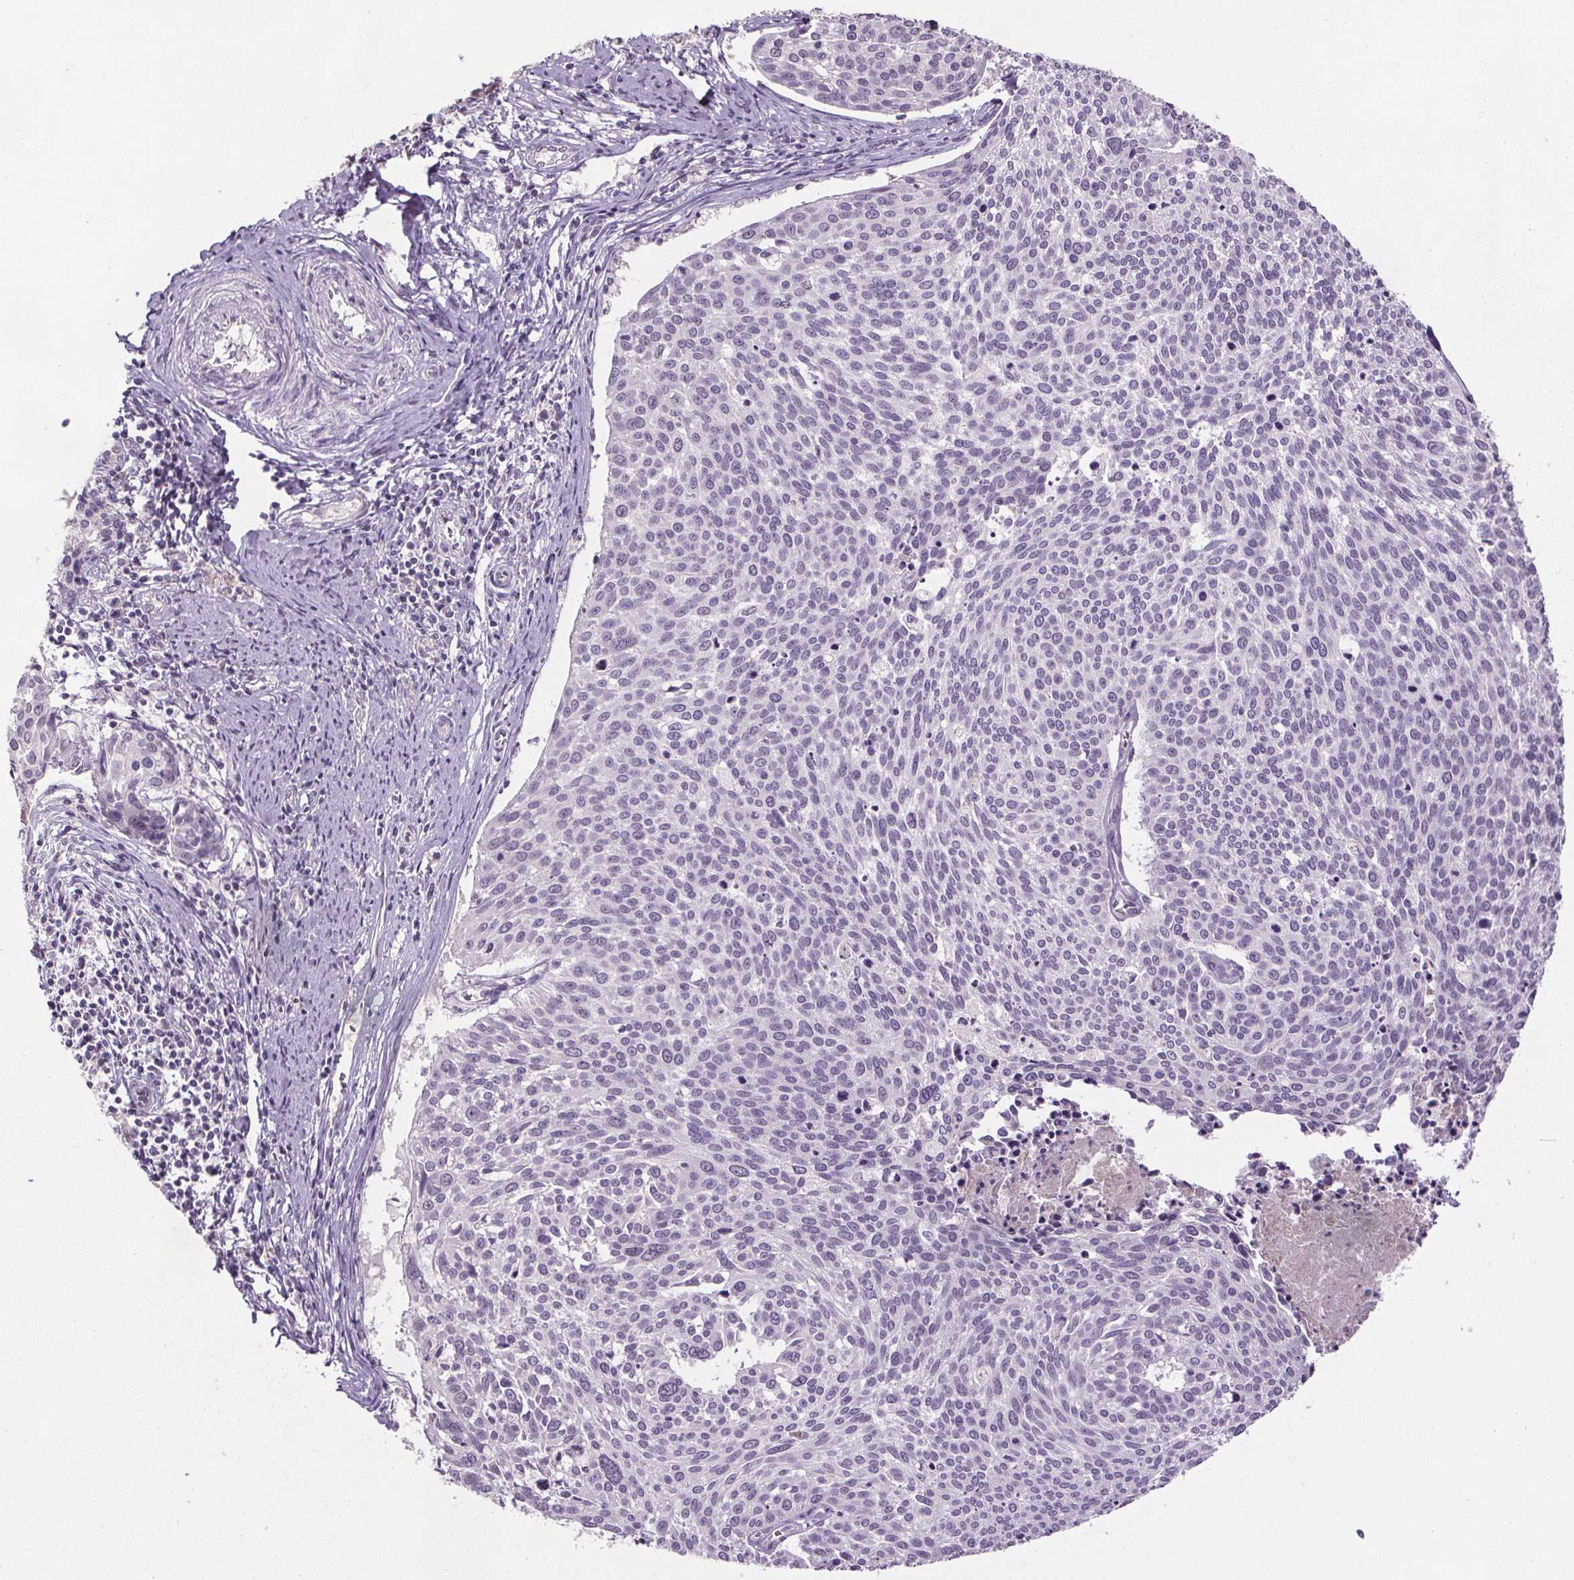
{"staining": {"intensity": "negative", "quantity": "none", "location": "none"}, "tissue": "cervical cancer", "cell_type": "Tumor cells", "image_type": "cancer", "snomed": [{"axis": "morphology", "description": "Squamous cell carcinoma, NOS"}, {"axis": "topography", "description": "Cervix"}], "caption": "Tumor cells show no significant staining in cervical cancer.", "gene": "SLC2A9", "patient": {"sex": "female", "age": 39}}